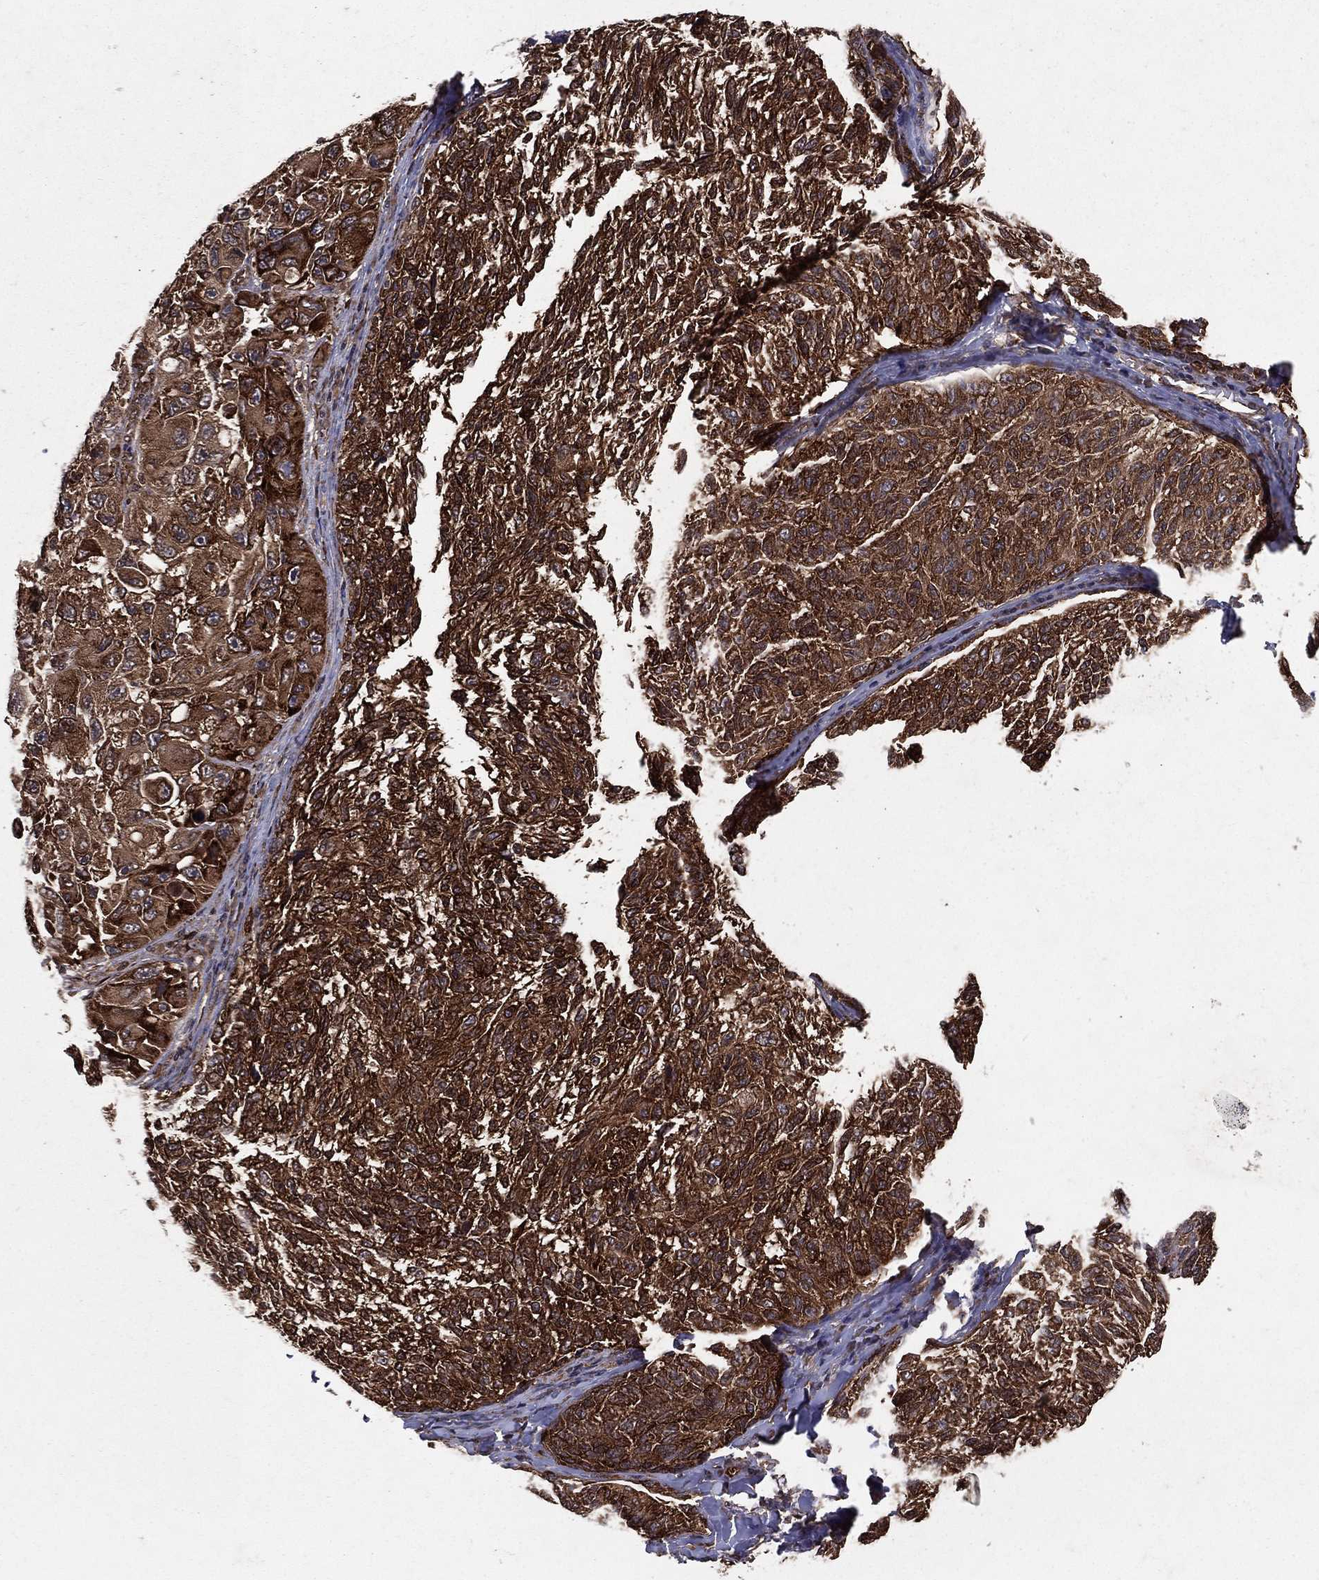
{"staining": {"intensity": "strong", "quantity": ">75%", "location": "cytoplasmic/membranous"}, "tissue": "melanoma", "cell_type": "Tumor cells", "image_type": "cancer", "snomed": [{"axis": "morphology", "description": "Malignant melanoma, NOS"}, {"axis": "topography", "description": "Skin"}], "caption": "Melanoma stained for a protein (brown) shows strong cytoplasmic/membranous positive staining in about >75% of tumor cells.", "gene": "CERS2", "patient": {"sex": "female", "age": 73}}